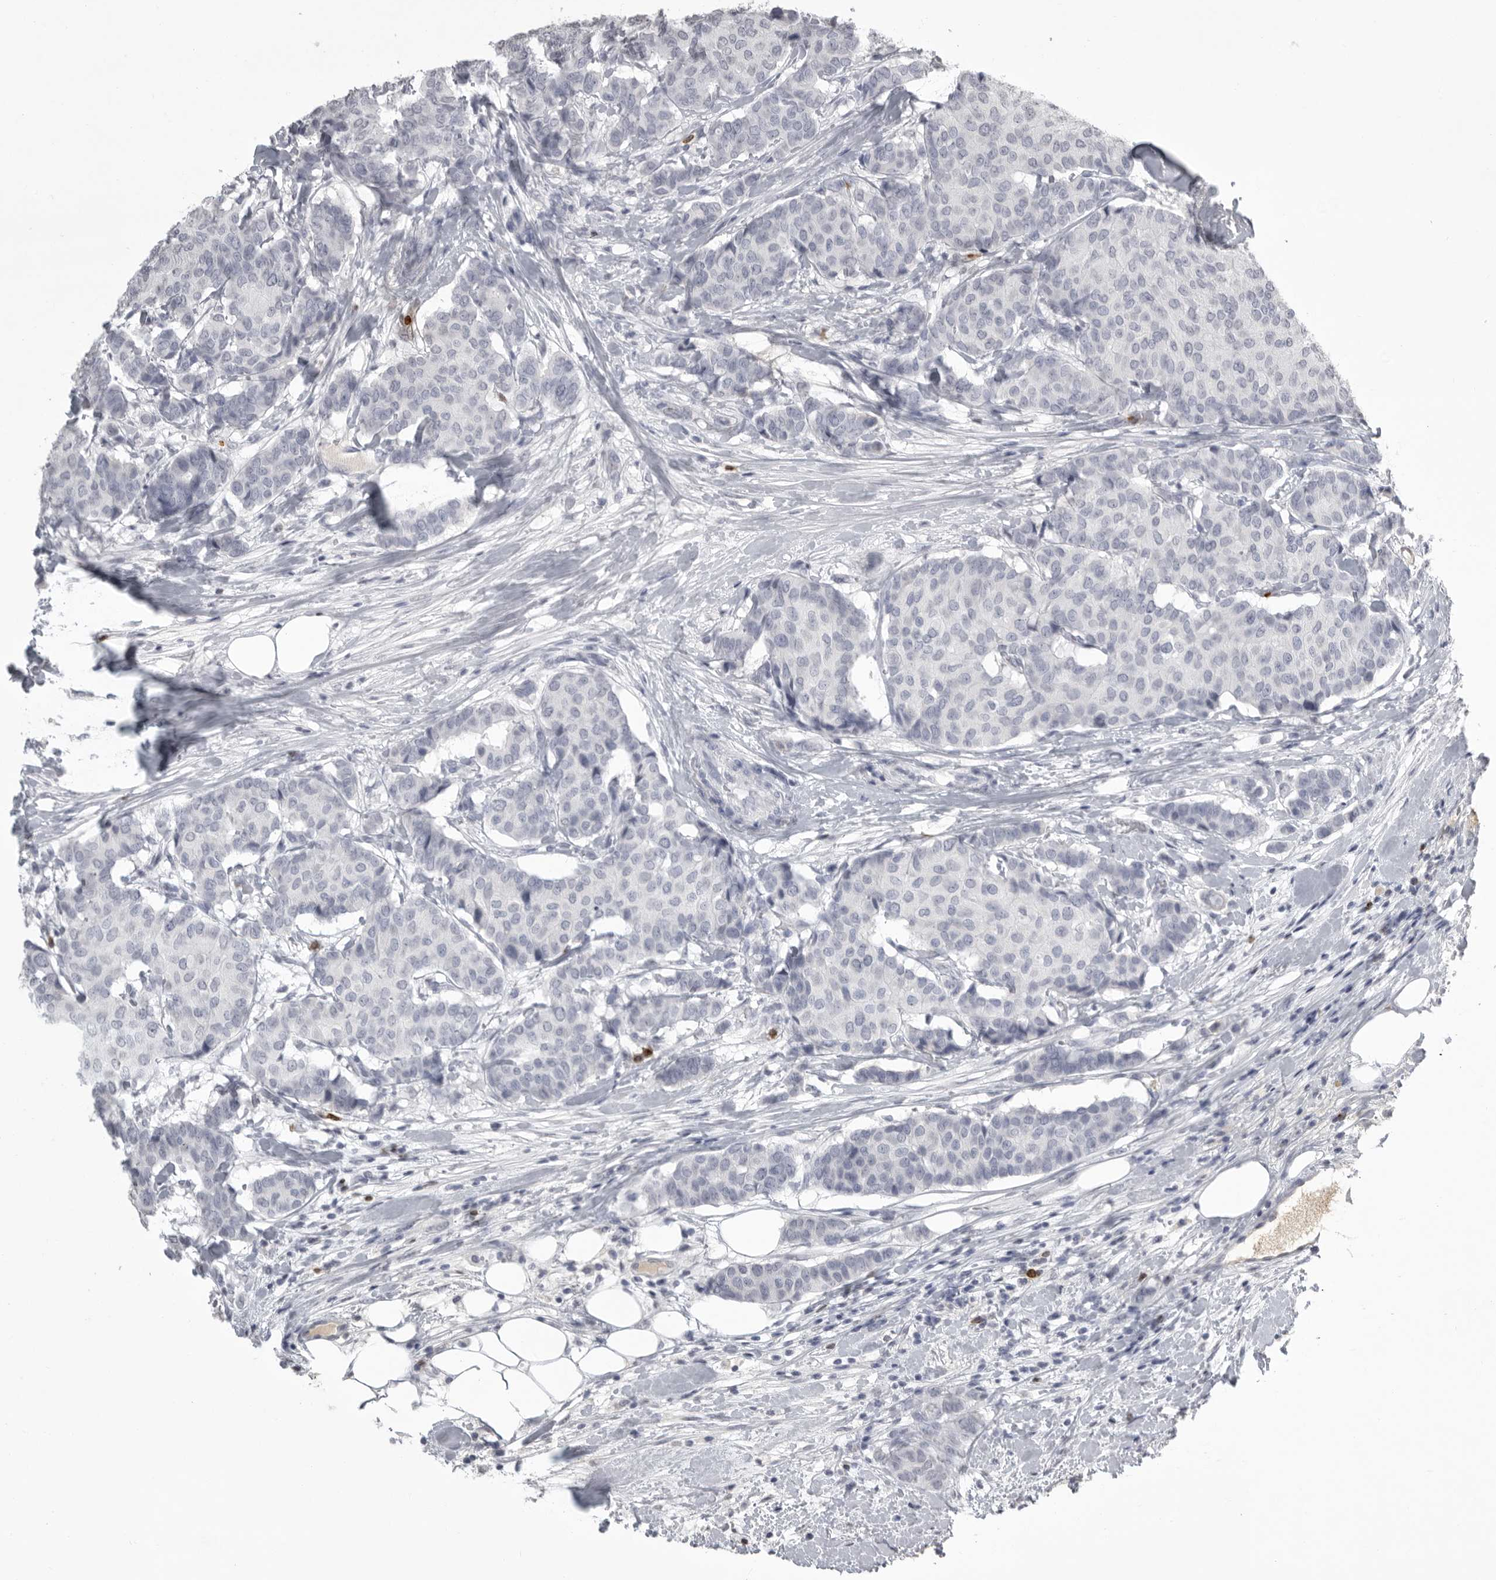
{"staining": {"intensity": "negative", "quantity": "none", "location": "none"}, "tissue": "breast cancer", "cell_type": "Tumor cells", "image_type": "cancer", "snomed": [{"axis": "morphology", "description": "Duct carcinoma"}, {"axis": "topography", "description": "Breast"}], "caption": "High magnification brightfield microscopy of breast invasive ductal carcinoma stained with DAB (brown) and counterstained with hematoxylin (blue): tumor cells show no significant positivity. The staining is performed using DAB brown chromogen with nuclei counter-stained in using hematoxylin.", "gene": "GNLY", "patient": {"sex": "female", "age": 75}}